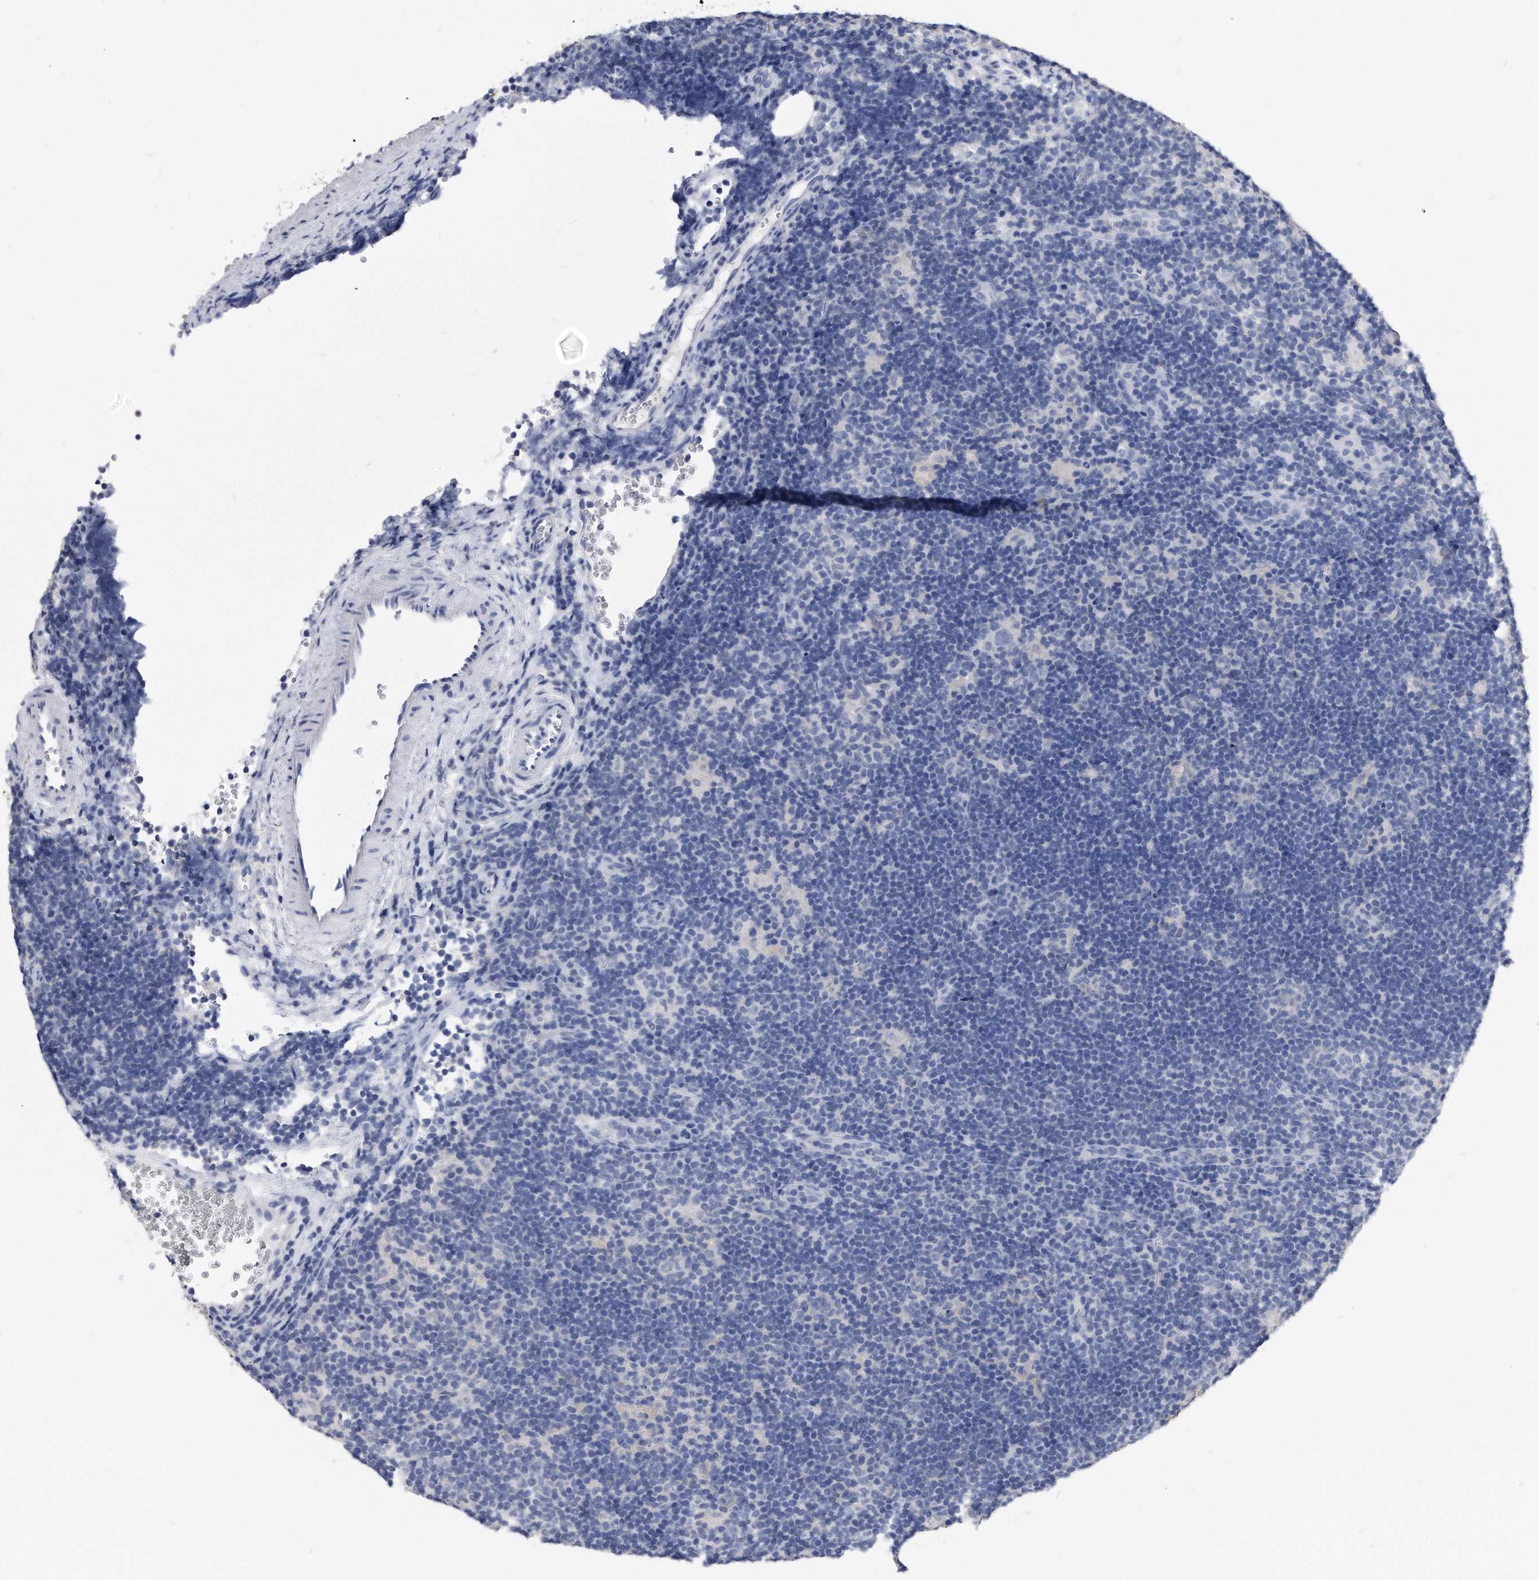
{"staining": {"intensity": "negative", "quantity": "none", "location": "none"}, "tissue": "lymphoma", "cell_type": "Tumor cells", "image_type": "cancer", "snomed": [{"axis": "morphology", "description": "Hodgkin's disease, NOS"}, {"axis": "topography", "description": "Lymph node"}], "caption": "Tumor cells show no significant expression in Hodgkin's disease.", "gene": "IL20RA", "patient": {"sex": "female", "age": 57}}